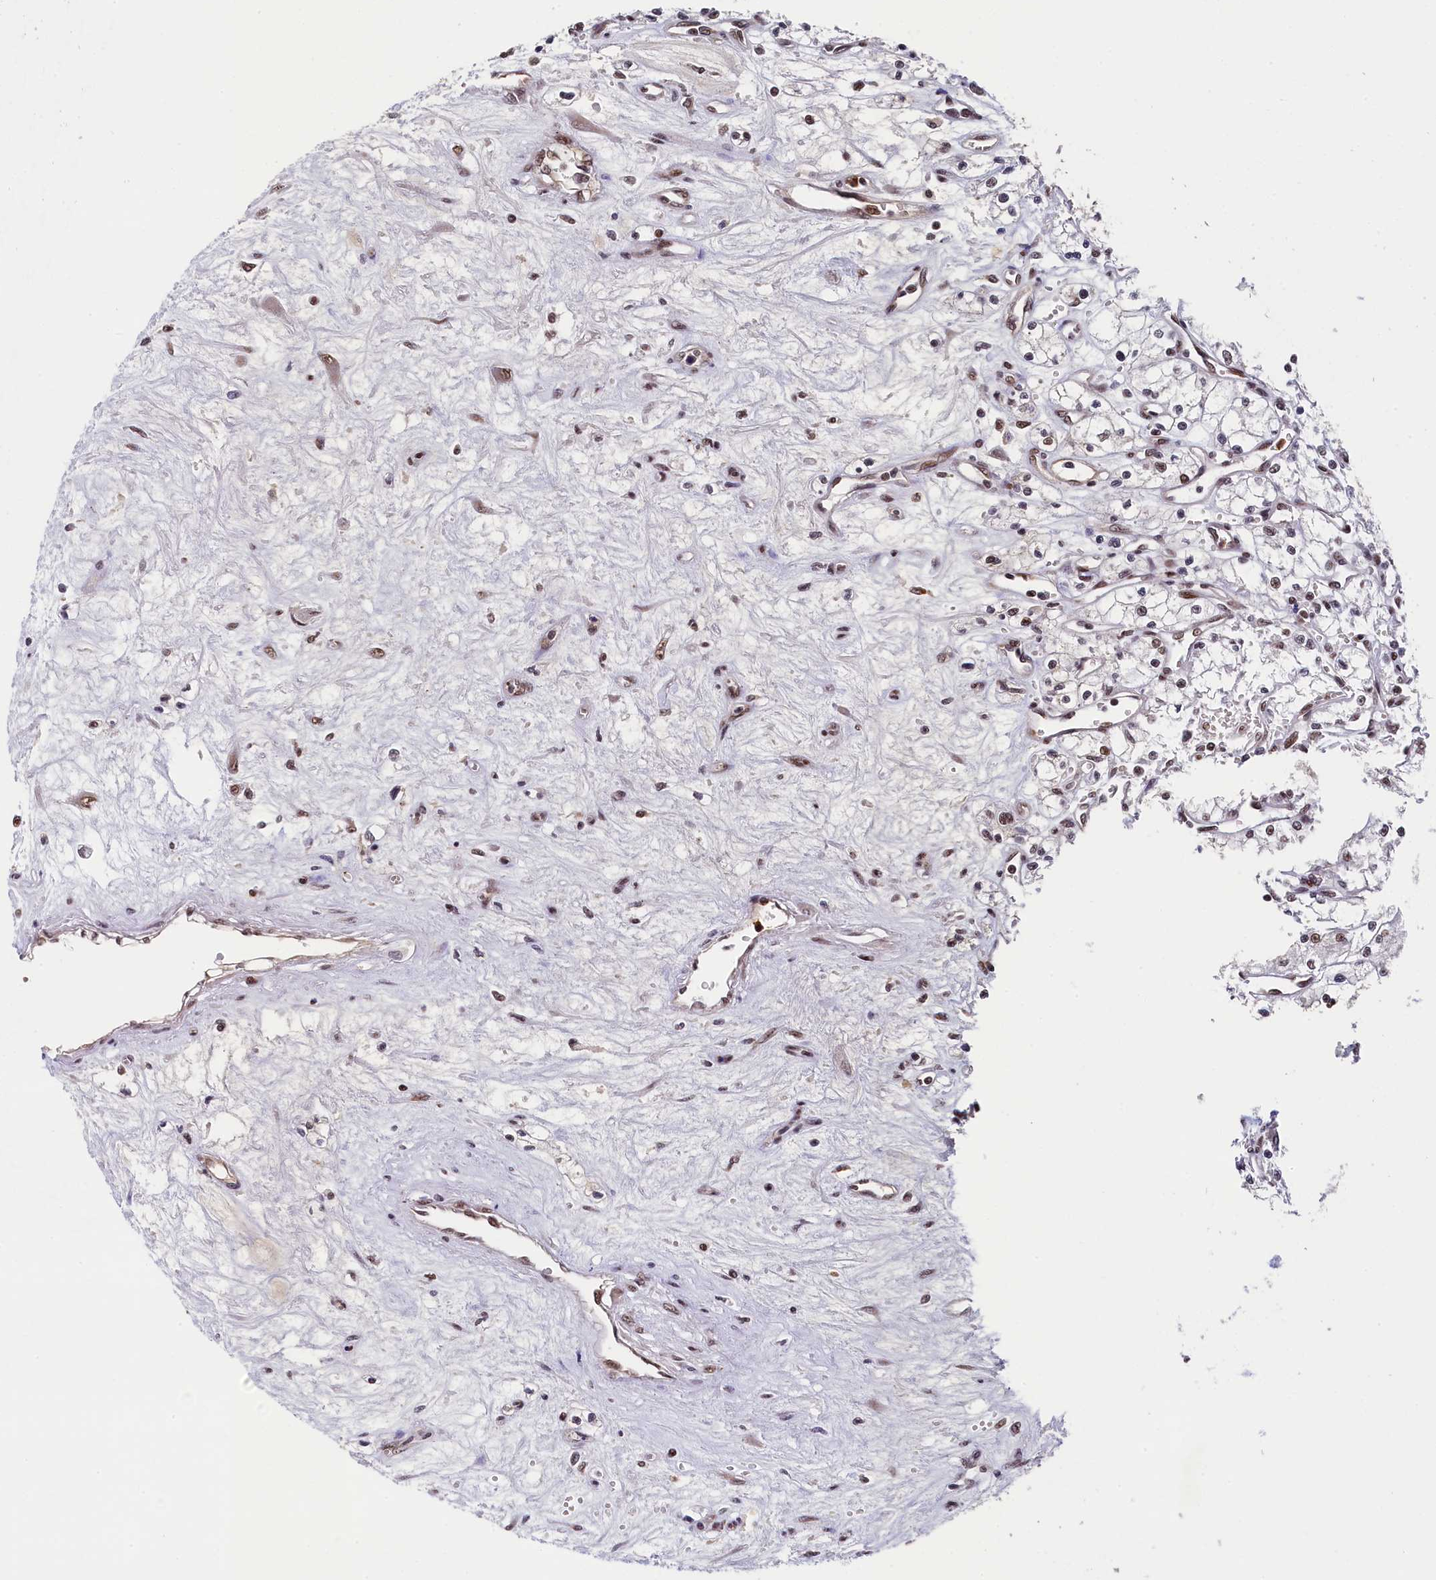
{"staining": {"intensity": "moderate", "quantity": ">75%", "location": "nuclear"}, "tissue": "renal cancer", "cell_type": "Tumor cells", "image_type": "cancer", "snomed": [{"axis": "morphology", "description": "Adenocarcinoma, NOS"}, {"axis": "topography", "description": "Kidney"}], "caption": "High-magnification brightfield microscopy of renal adenocarcinoma stained with DAB (brown) and counterstained with hematoxylin (blue). tumor cells exhibit moderate nuclear expression is identified in approximately>75% of cells.", "gene": "ADIG", "patient": {"sex": "male", "age": 59}}